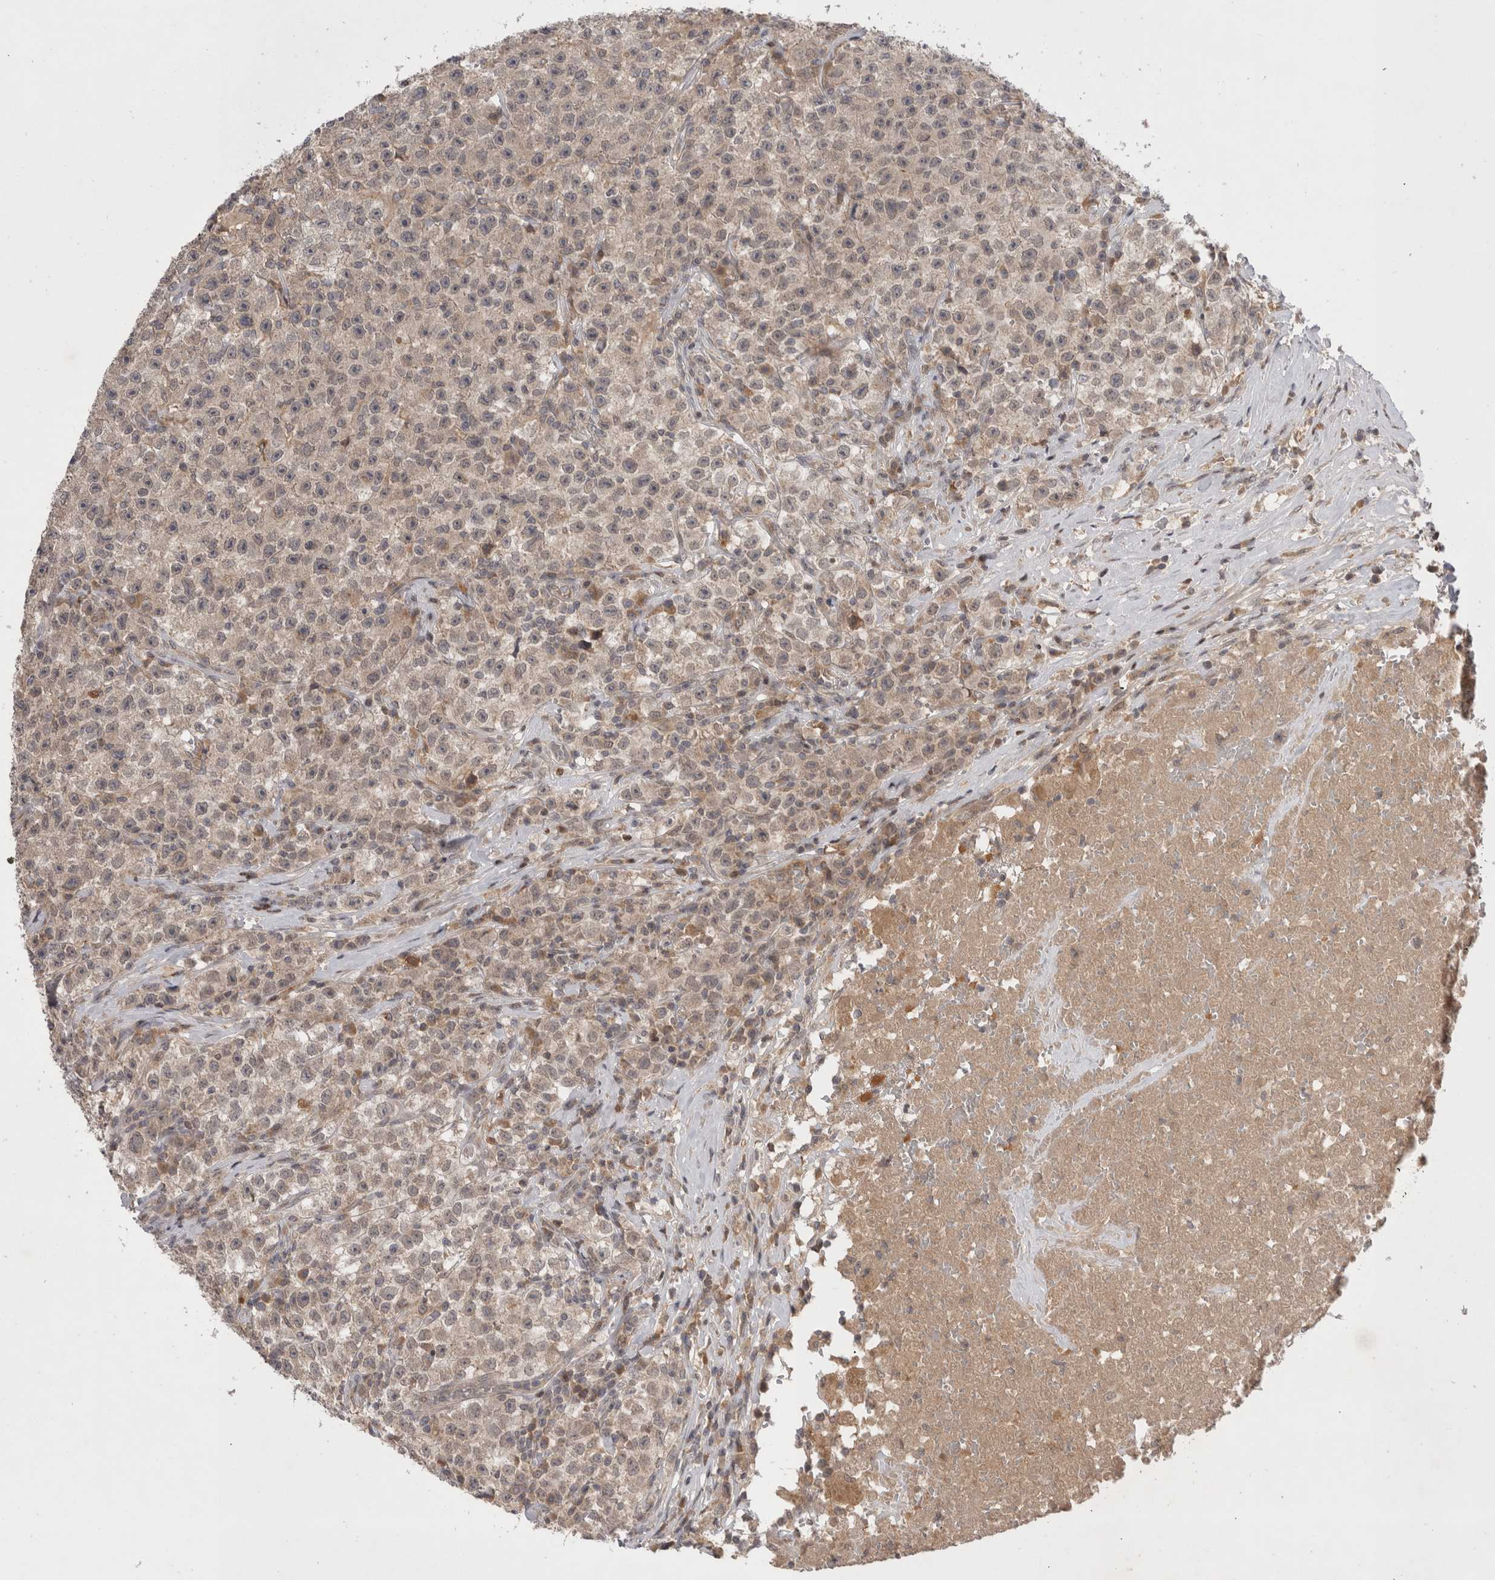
{"staining": {"intensity": "moderate", "quantity": "<25%", "location": "cytoplasmic/membranous"}, "tissue": "testis cancer", "cell_type": "Tumor cells", "image_type": "cancer", "snomed": [{"axis": "morphology", "description": "Seminoma, NOS"}, {"axis": "topography", "description": "Testis"}], "caption": "Immunohistochemistry of human testis cancer demonstrates low levels of moderate cytoplasmic/membranous staining in about <25% of tumor cells.", "gene": "PLEKHM1", "patient": {"sex": "male", "age": 22}}